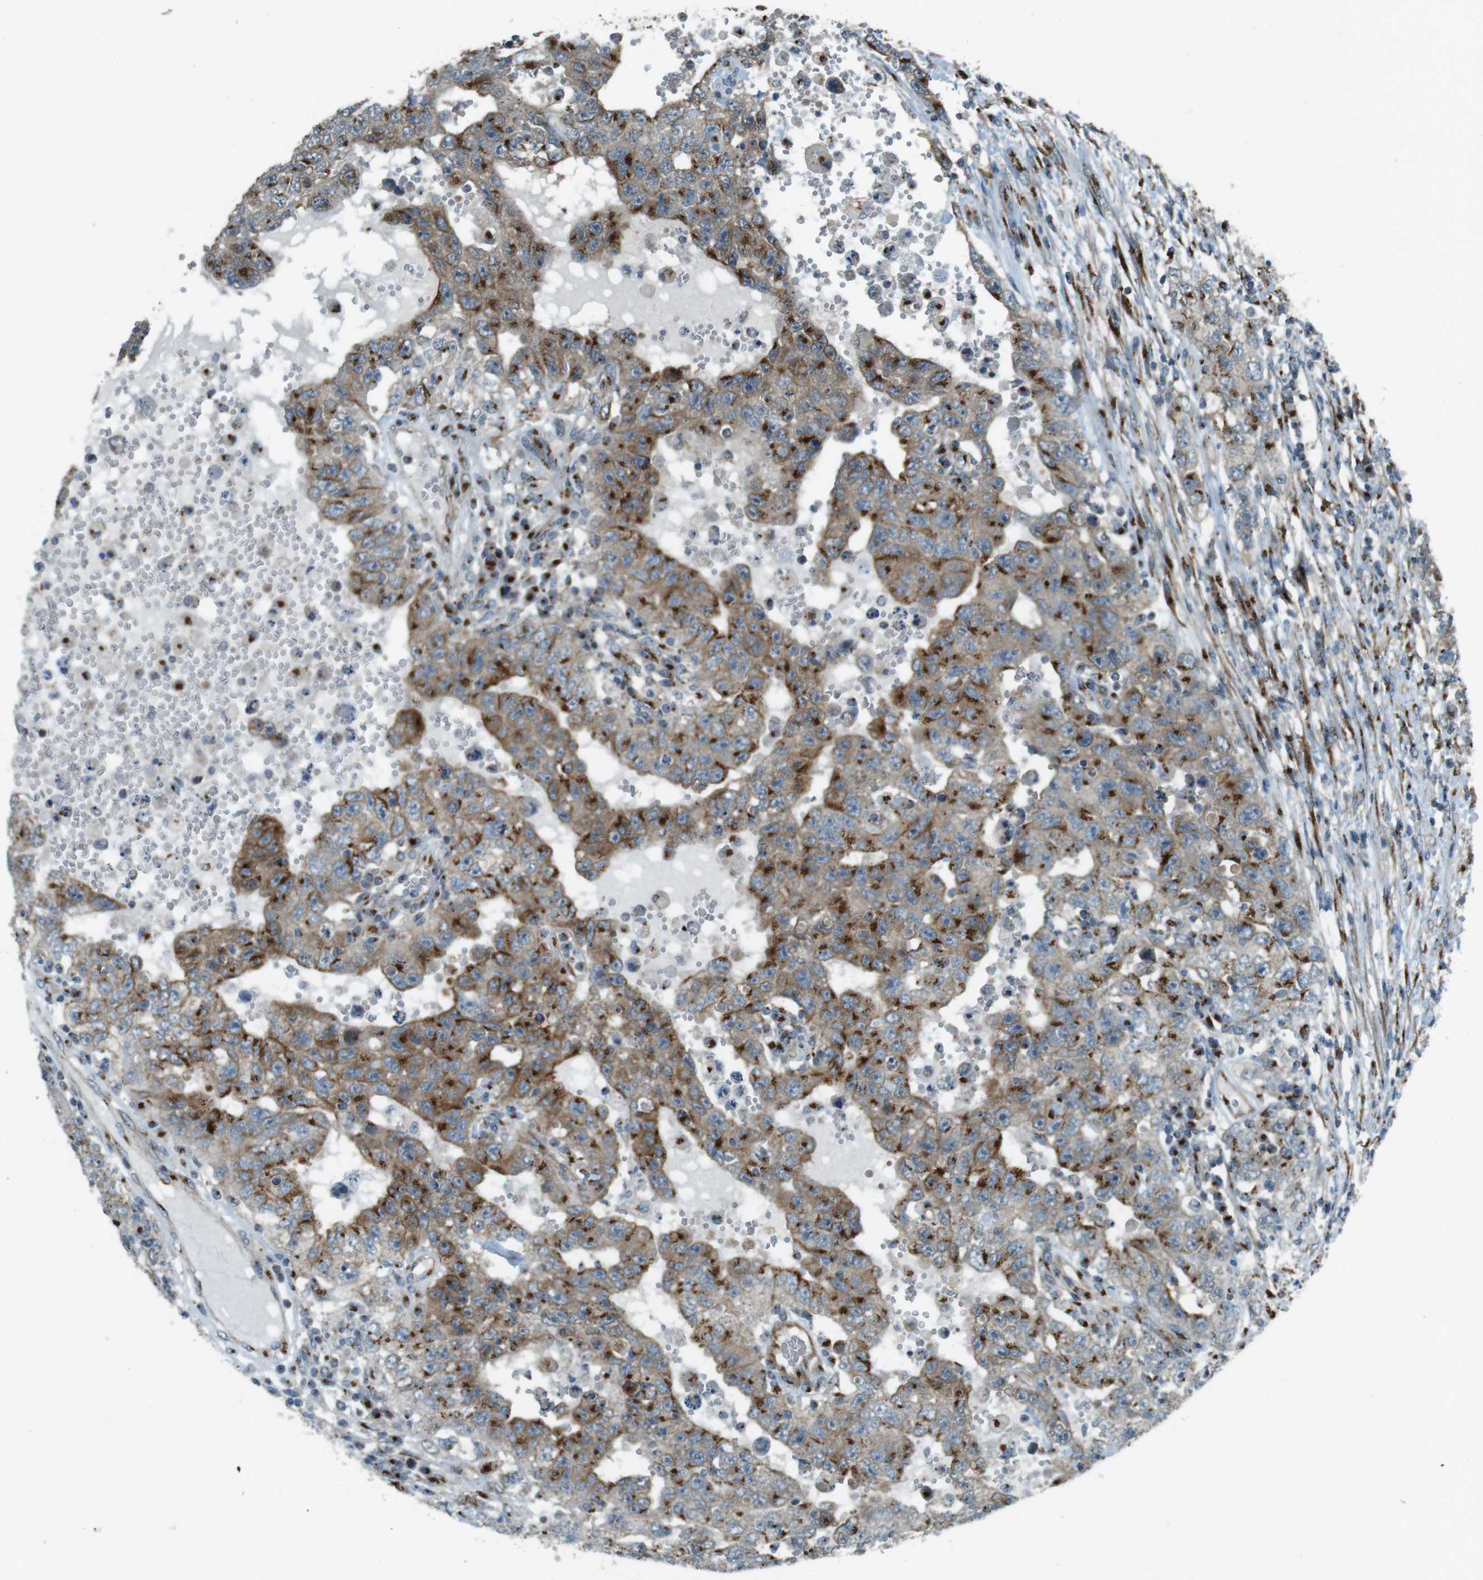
{"staining": {"intensity": "strong", "quantity": ">75%", "location": "cytoplasmic/membranous"}, "tissue": "testis cancer", "cell_type": "Tumor cells", "image_type": "cancer", "snomed": [{"axis": "morphology", "description": "Carcinoma, Embryonal, NOS"}, {"axis": "topography", "description": "Testis"}], "caption": "An immunohistochemistry photomicrograph of tumor tissue is shown. Protein staining in brown shows strong cytoplasmic/membranous positivity in testis embryonal carcinoma within tumor cells.", "gene": "TMEM115", "patient": {"sex": "male", "age": 26}}